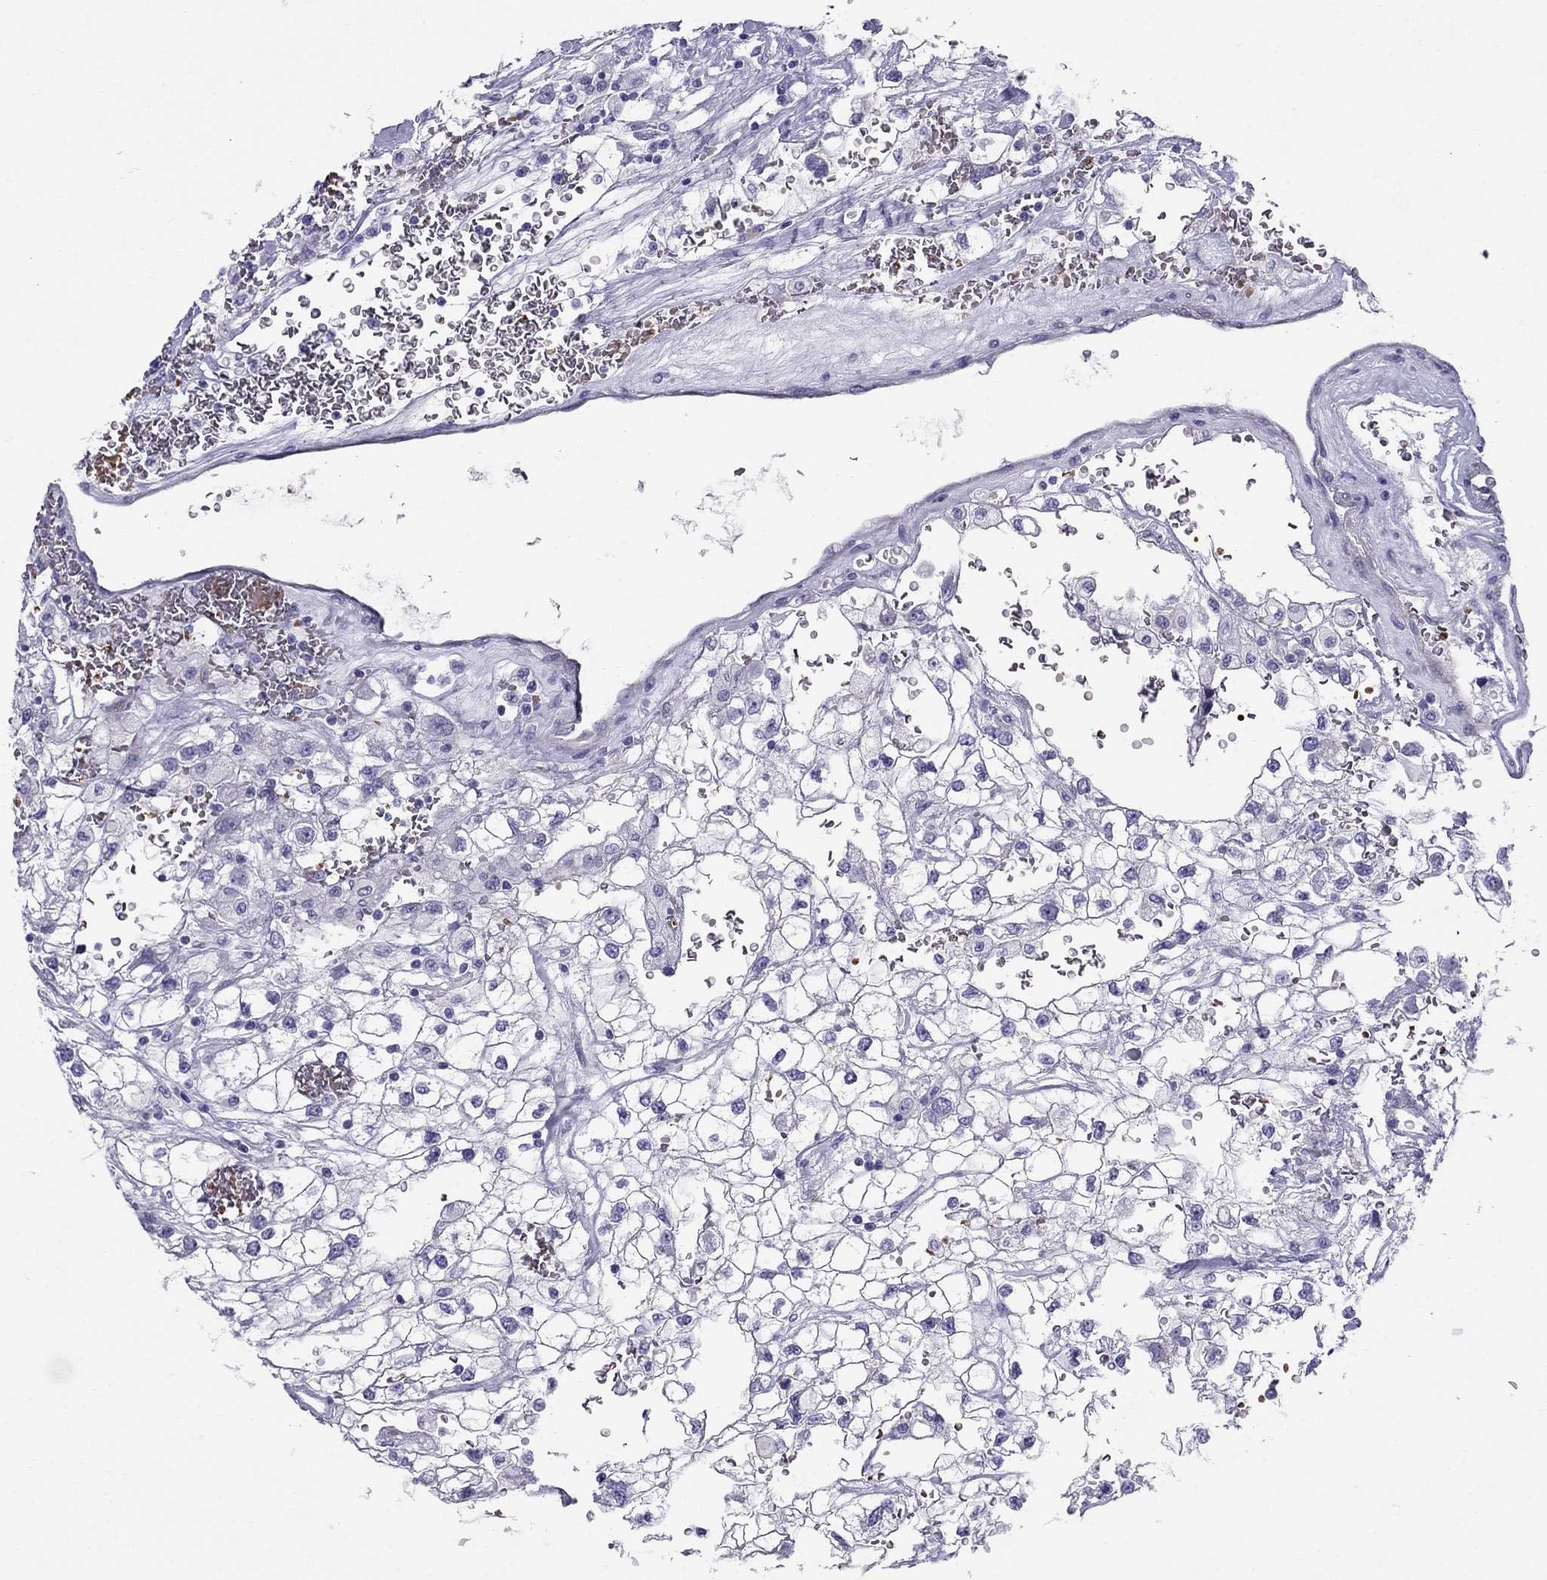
{"staining": {"intensity": "negative", "quantity": "none", "location": "none"}, "tissue": "renal cancer", "cell_type": "Tumor cells", "image_type": "cancer", "snomed": [{"axis": "morphology", "description": "Adenocarcinoma, NOS"}, {"axis": "topography", "description": "Kidney"}], "caption": "The image demonstrates no staining of tumor cells in renal adenocarcinoma. (Brightfield microscopy of DAB IHC at high magnification).", "gene": "DNAAF6", "patient": {"sex": "male", "age": 59}}